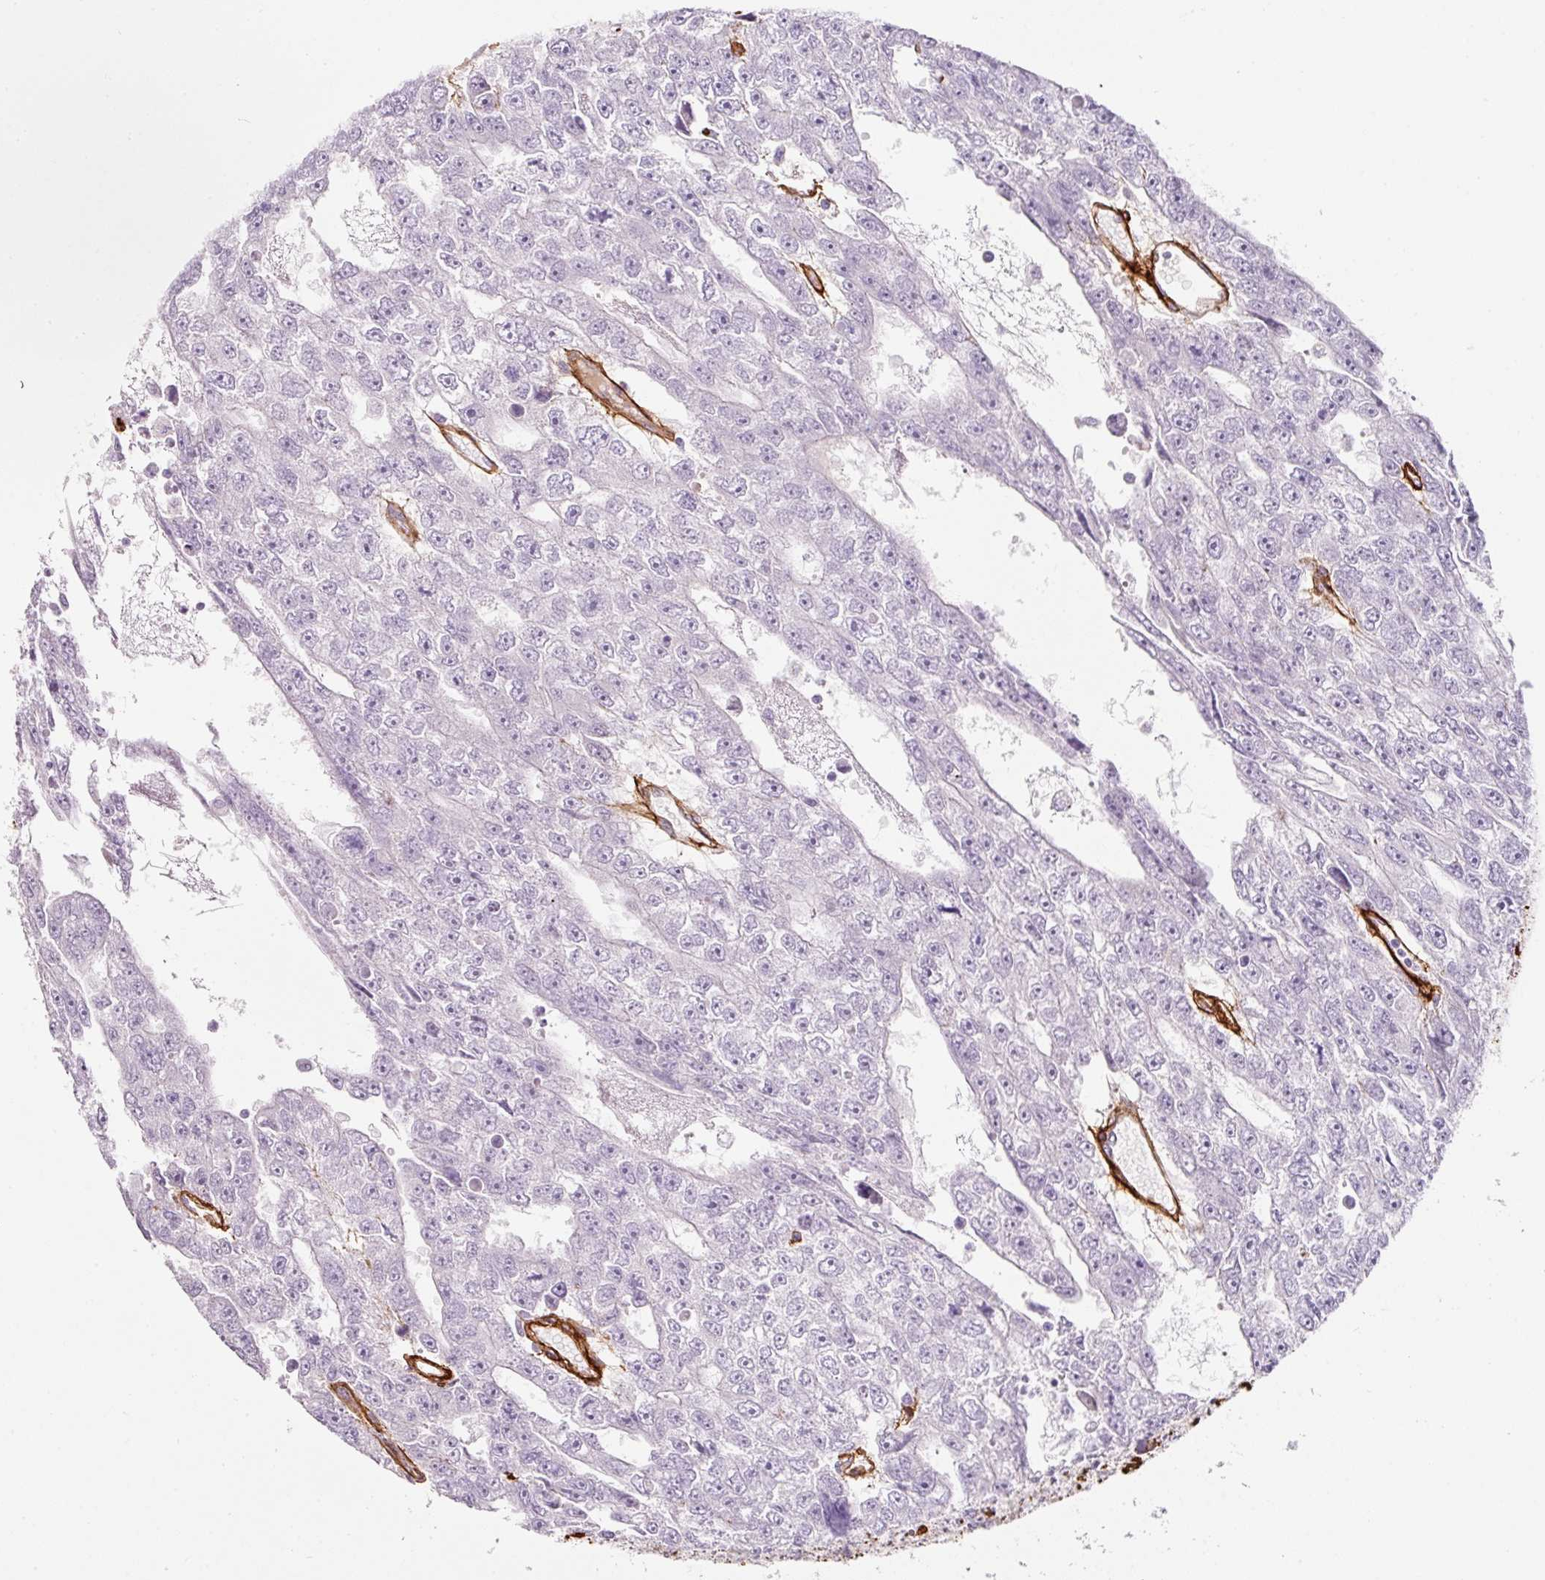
{"staining": {"intensity": "negative", "quantity": "none", "location": "none"}, "tissue": "testis cancer", "cell_type": "Tumor cells", "image_type": "cancer", "snomed": [{"axis": "morphology", "description": "Carcinoma, Embryonal, NOS"}, {"axis": "topography", "description": "Testis"}], "caption": "The micrograph exhibits no staining of tumor cells in testis cancer (embryonal carcinoma).", "gene": "LOXL4", "patient": {"sex": "male", "age": 20}}